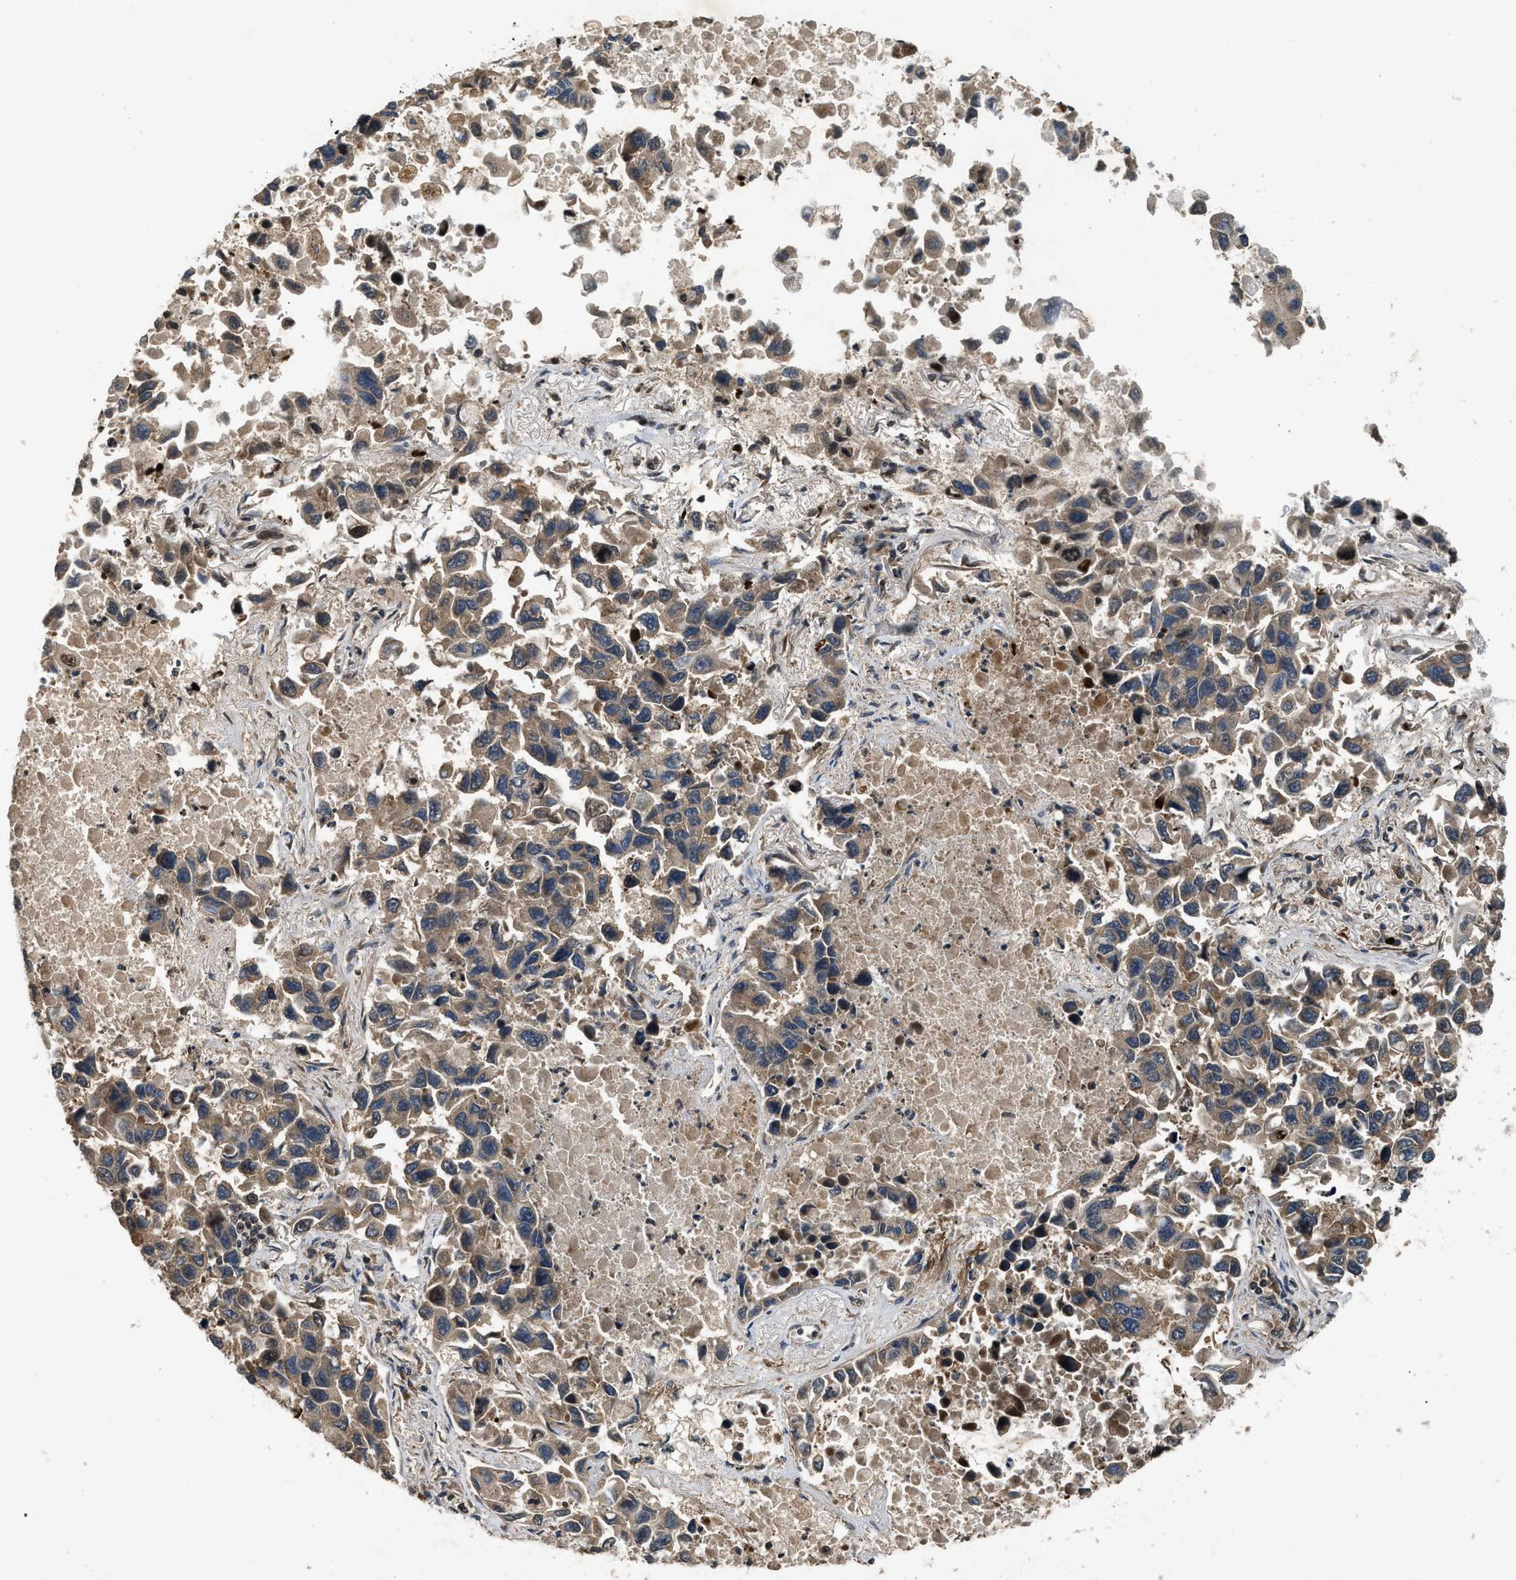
{"staining": {"intensity": "weak", "quantity": ">75%", "location": "cytoplasmic/membranous"}, "tissue": "lung cancer", "cell_type": "Tumor cells", "image_type": "cancer", "snomed": [{"axis": "morphology", "description": "Adenocarcinoma, NOS"}, {"axis": "topography", "description": "Lung"}], "caption": "A photomicrograph of lung cancer (adenocarcinoma) stained for a protein reveals weak cytoplasmic/membranous brown staining in tumor cells. (Brightfield microscopy of DAB IHC at high magnification).", "gene": "RPS6KB1", "patient": {"sex": "male", "age": 64}}